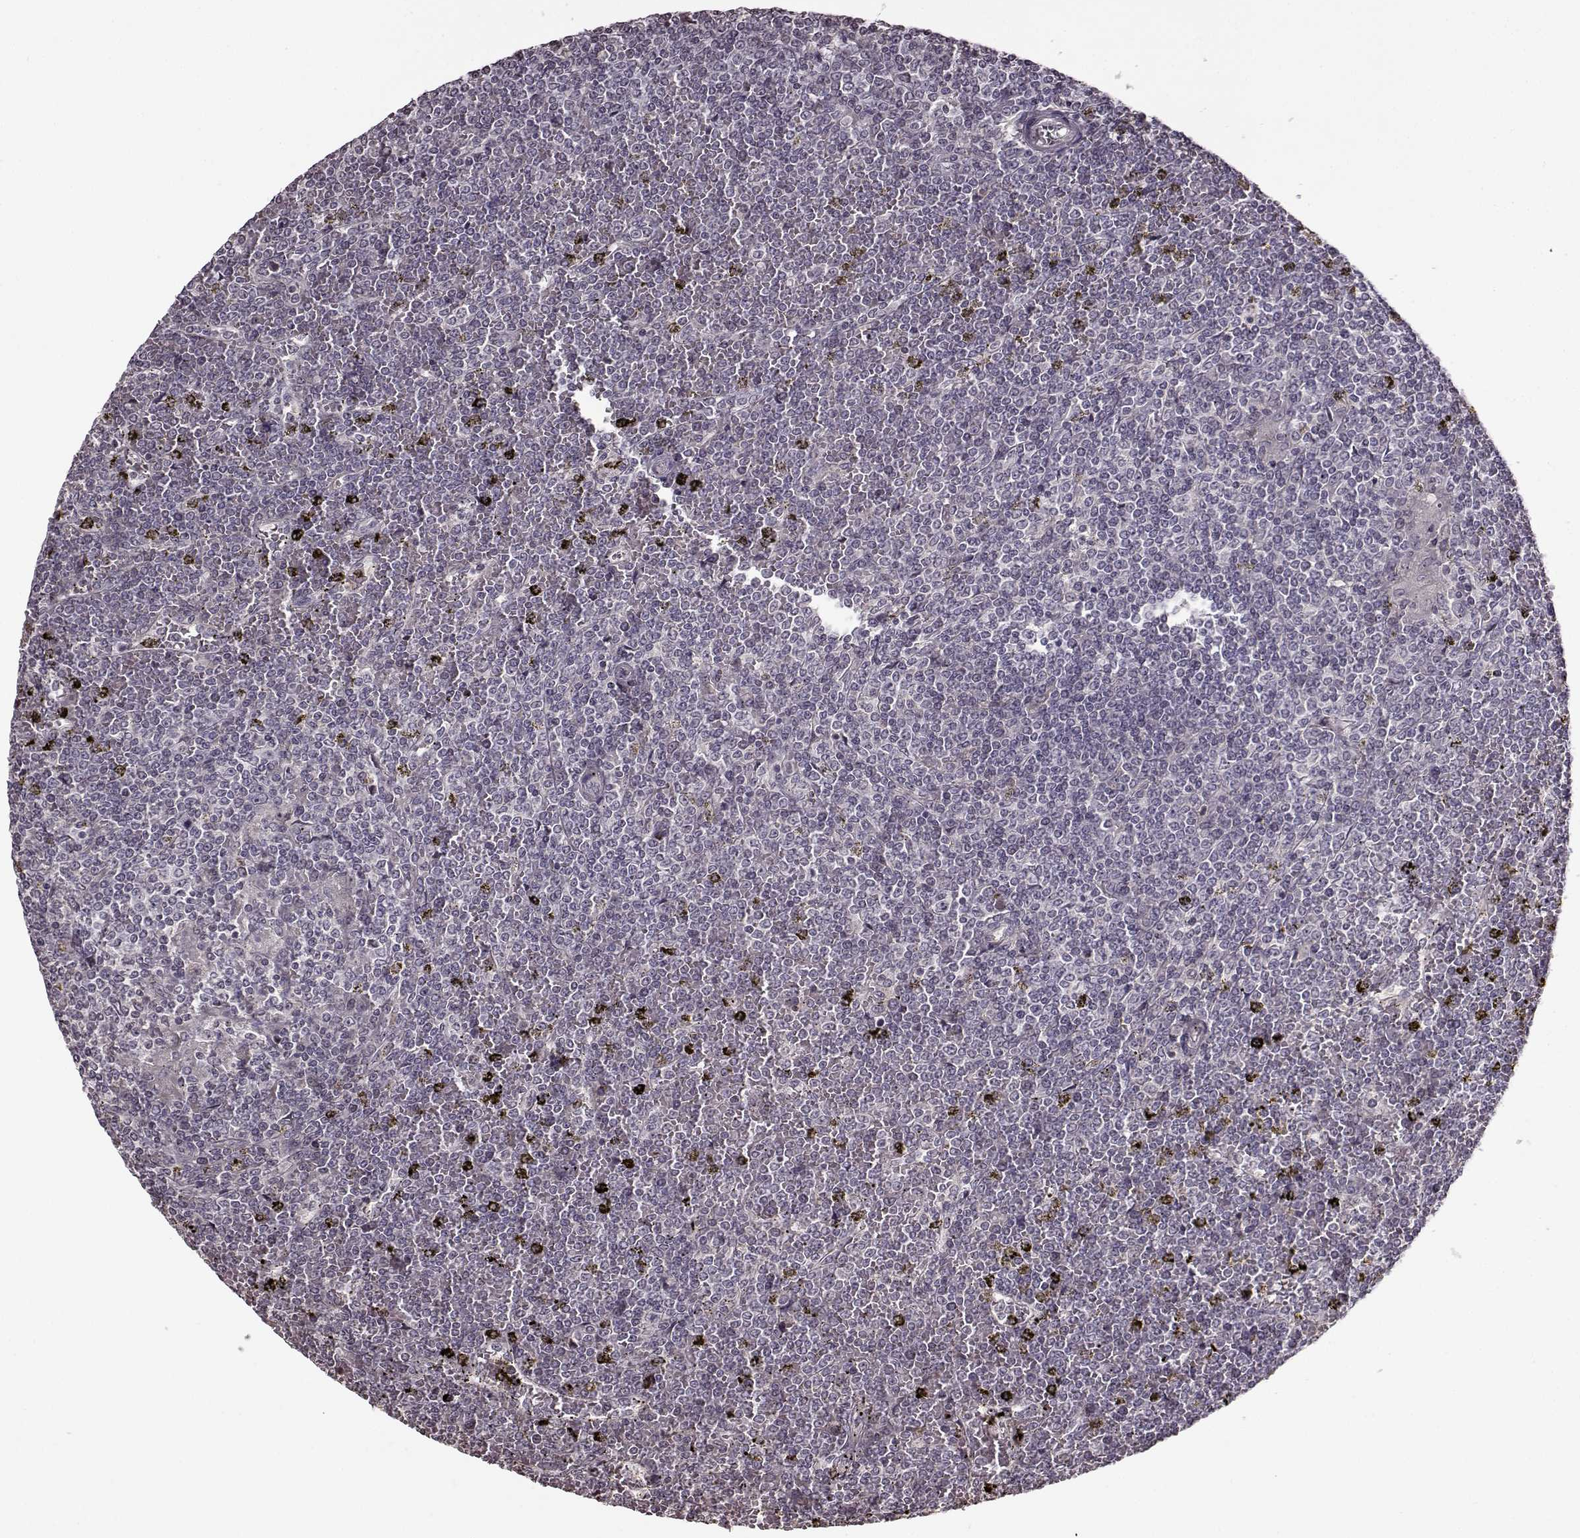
{"staining": {"intensity": "negative", "quantity": "none", "location": "none"}, "tissue": "lymphoma", "cell_type": "Tumor cells", "image_type": "cancer", "snomed": [{"axis": "morphology", "description": "Malignant lymphoma, non-Hodgkin's type, Low grade"}, {"axis": "topography", "description": "Spleen"}], "caption": "Immunohistochemistry of lymphoma shows no positivity in tumor cells.", "gene": "FSHB", "patient": {"sex": "female", "age": 19}}